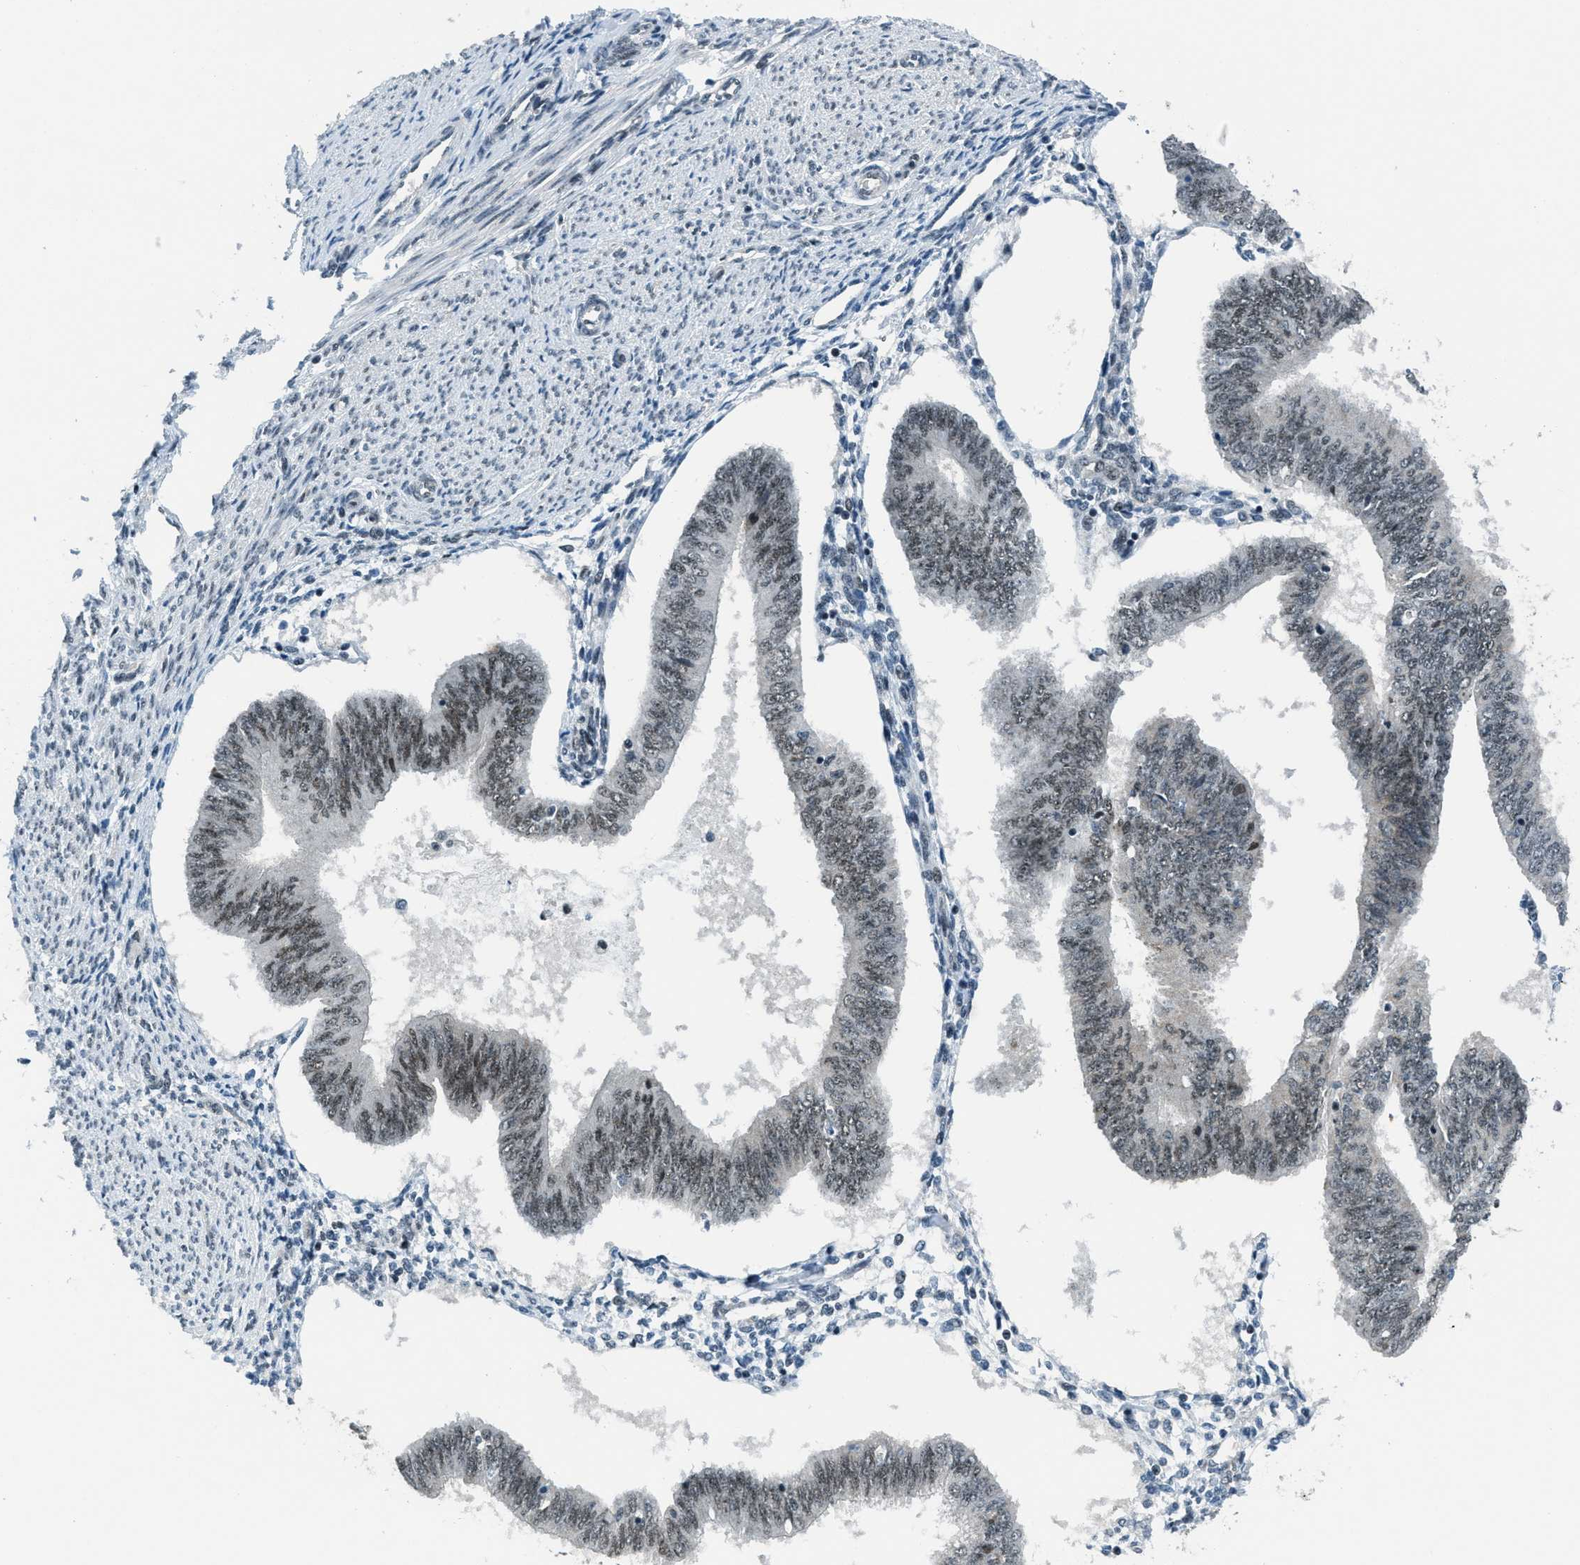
{"staining": {"intensity": "negative", "quantity": "none", "location": "none"}, "tissue": "endometrial cancer", "cell_type": "Tumor cells", "image_type": "cancer", "snomed": [{"axis": "morphology", "description": "Adenocarcinoma, NOS"}, {"axis": "topography", "description": "Endometrium"}], "caption": "A photomicrograph of endometrial cancer (adenocarcinoma) stained for a protein reveals no brown staining in tumor cells. Brightfield microscopy of IHC stained with DAB (3,3'-diaminobenzidine) (brown) and hematoxylin (blue), captured at high magnification.", "gene": "KLF6", "patient": {"sex": "female", "age": 58}}